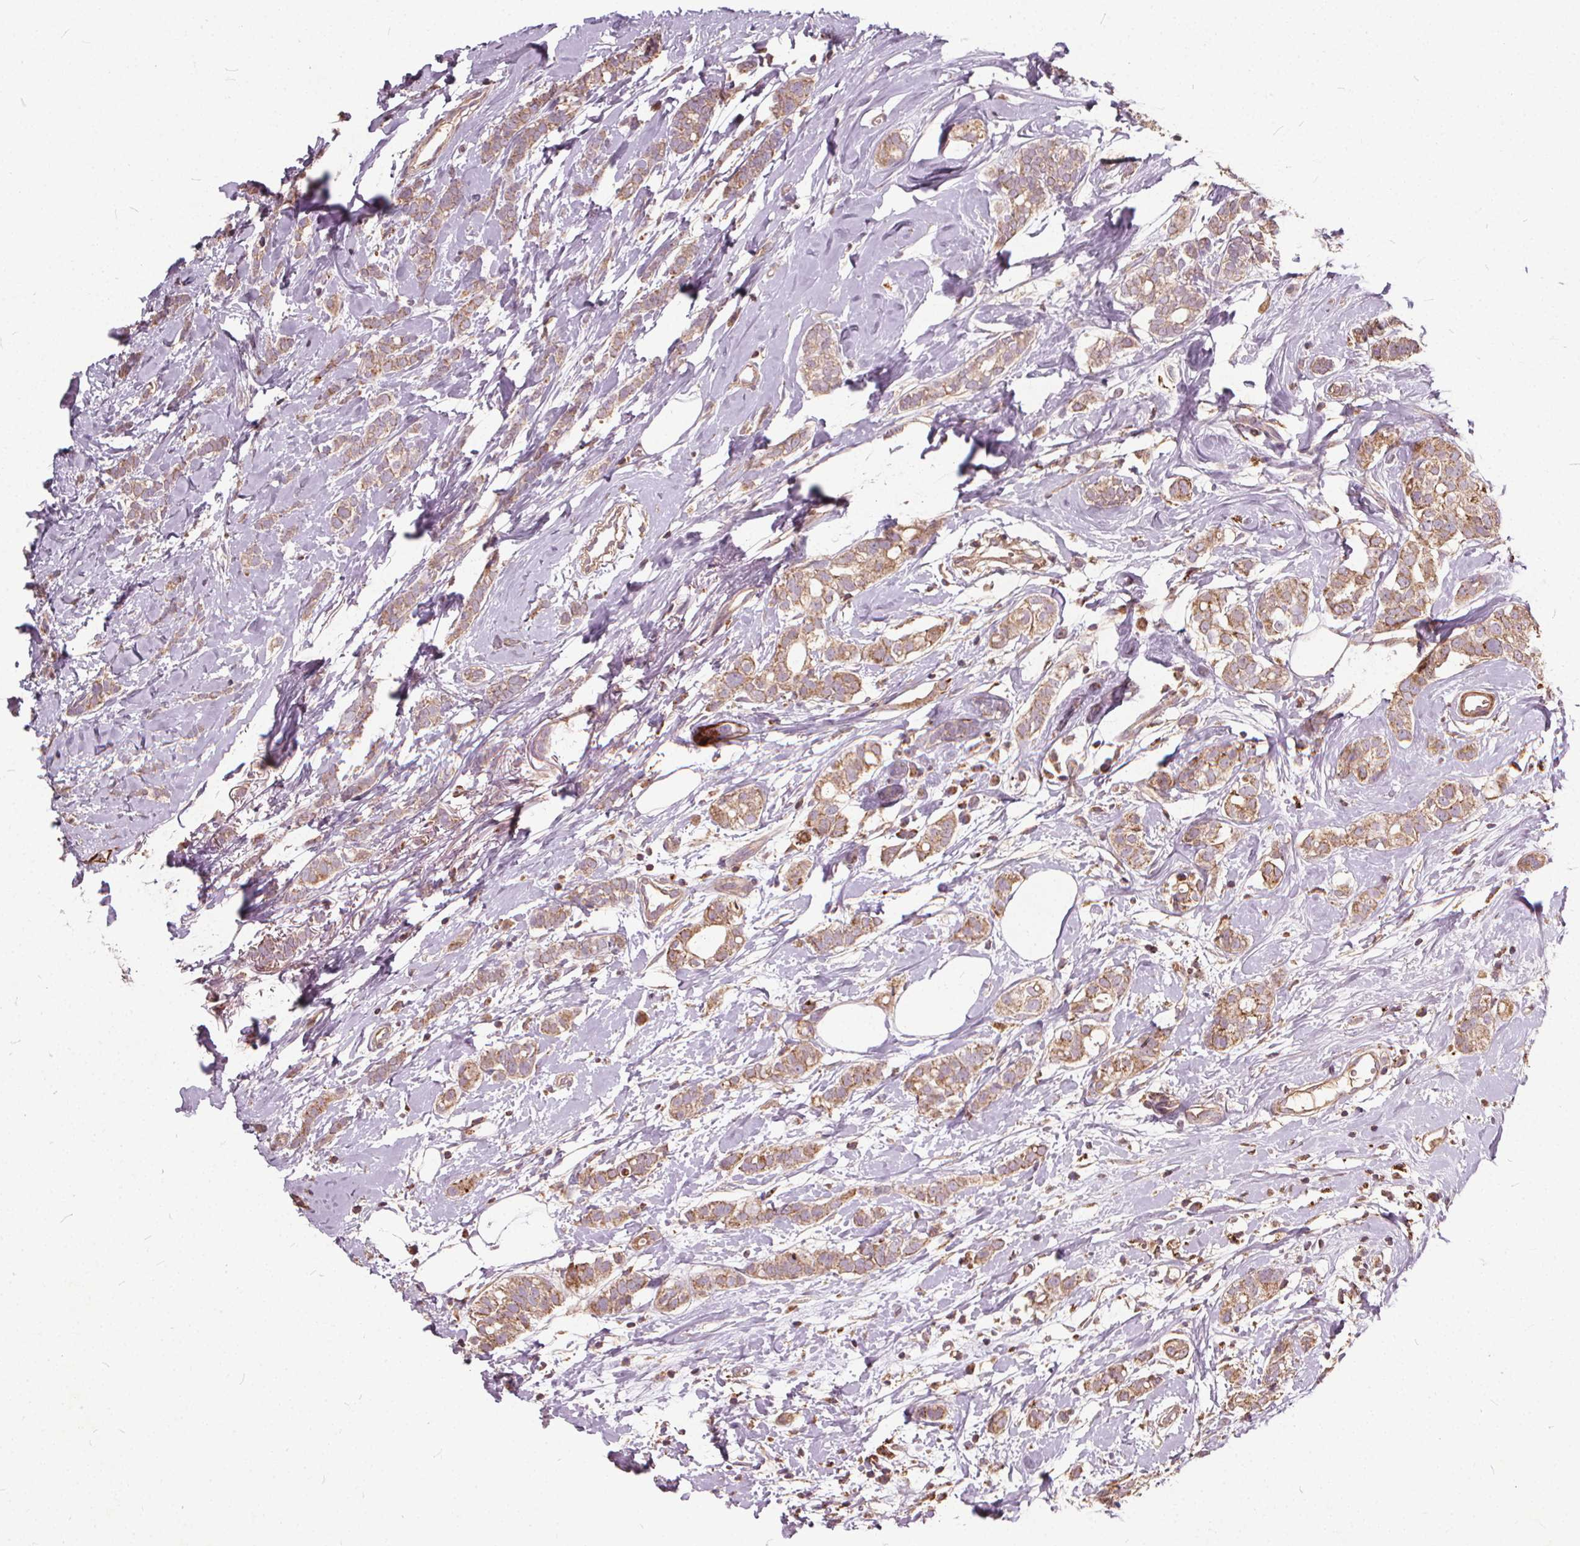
{"staining": {"intensity": "moderate", "quantity": ">75%", "location": "cytoplasmic/membranous"}, "tissue": "breast cancer", "cell_type": "Tumor cells", "image_type": "cancer", "snomed": [{"axis": "morphology", "description": "Duct carcinoma"}, {"axis": "topography", "description": "Breast"}], "caption": "A micrograph of human infiltrating ductal carcinoma (breast) stained for a protein reveals moderate cytoplasmic/membranous brown staining in tumor cells. (brown staining indicates protein expression, while blue staining denotes nuclei).", "gene": "ORAI2", "patient": {"sex": "female", "age": 40}}